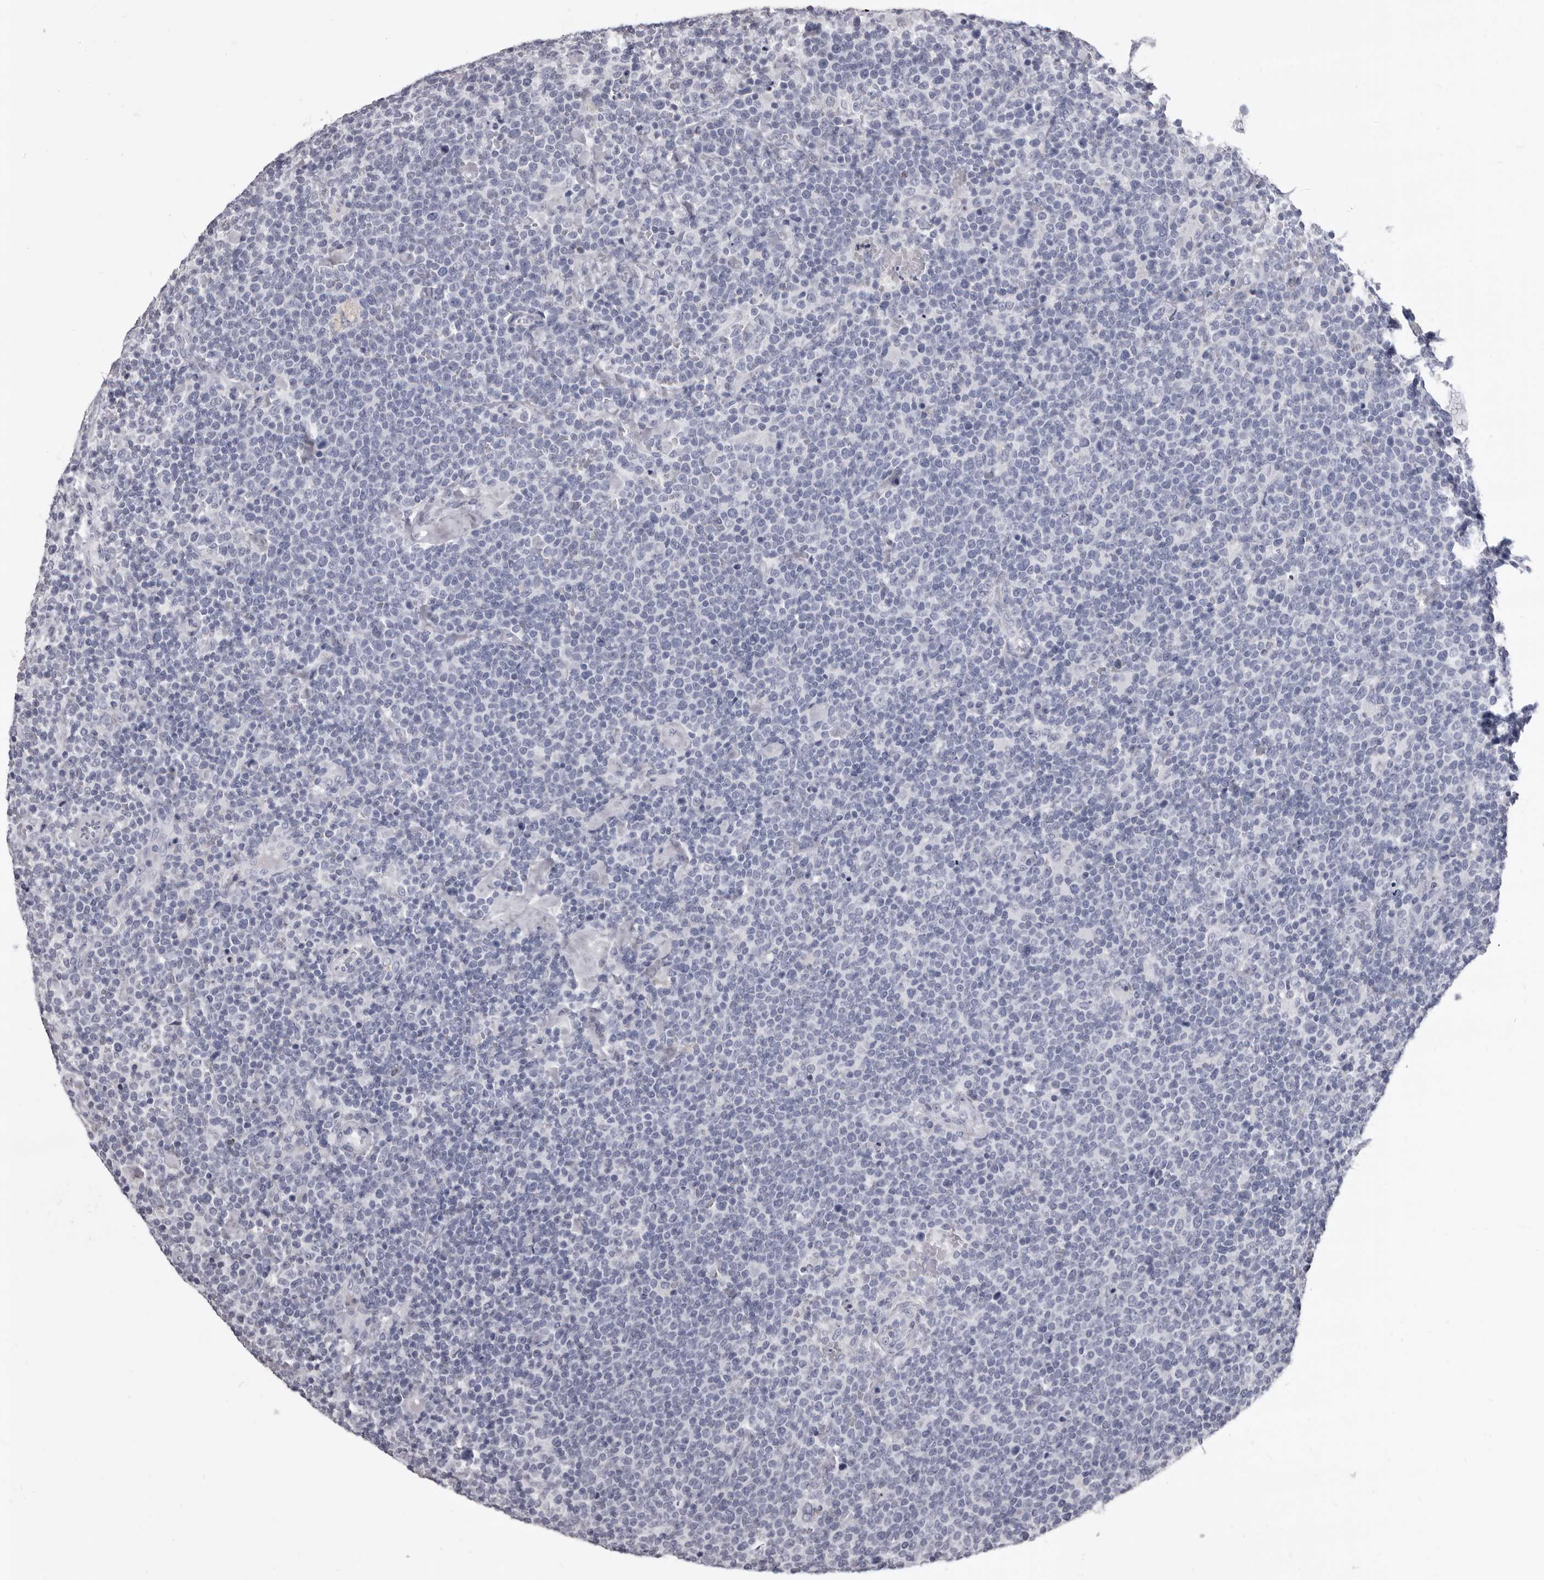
{"staining": {"intensity": "negative", "quantity": "none", "location": "none"}, "tissue": "lymphoma", "cell_type": "Tumor cells", "image_type": "cancer", "snomed": [{"axis": "morphology", "description": "Malignant lymphoma, non-Hodgkin's type, High grade"}, {"axis": "topography", "description": "Lymph node"}], "caption": "Immunohistochemistry histopathology image of neoplastic tissue: lymphoma stained with DAB (3,3'-diaminobenzidine) displays no significant protein staining in tumor cells.", "gene": "GZMH", "patient": {"sex": "male", "age": 61}}